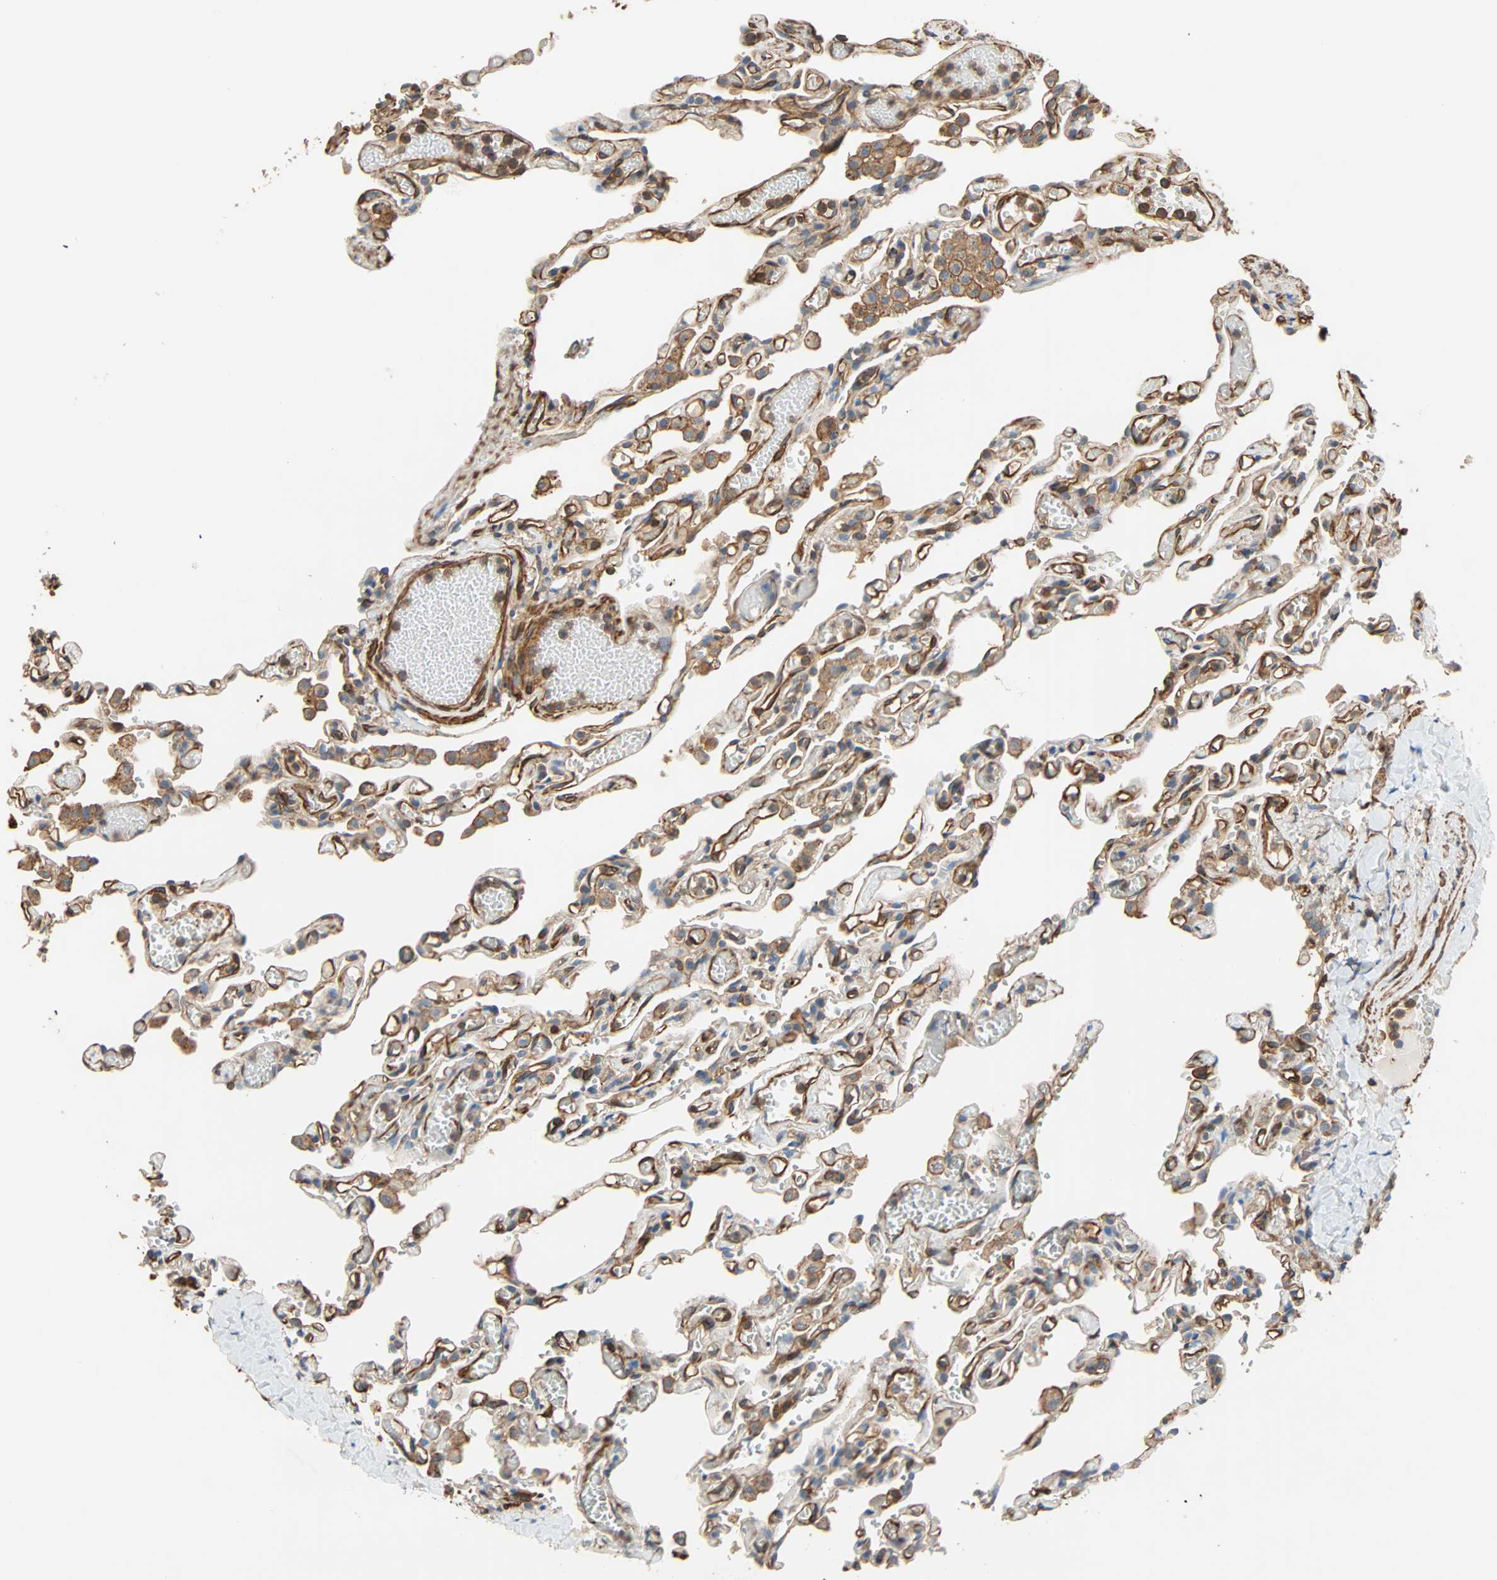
{"staining": {"intensity": "moderate", "quantity": "<25%", "location": "cytoplasmic/membranous"}, "tissue": "lung", "cell_type": "Alveolar cells", "image_type": "normal", "snomed": [{"axis": "morphology", "description": "Normal tissue, NOS"}, {"axis": "topography", "description": "Lung"}], "caption": "IHC staining of normal lung, which shows low levels of moderate cytoplasmic/membranous expression in approximately <25% of alveolar cells indicating moderate cytoplasmic/membranous protein staining. The staining was performed using DAB (3,3'-diaminobenzidine) (brown) for protein detection and nuclei were counterstained in hematoxylin (blue).", "gene": "GALNT10", "patient": {"sex": "male", "age": 21}}